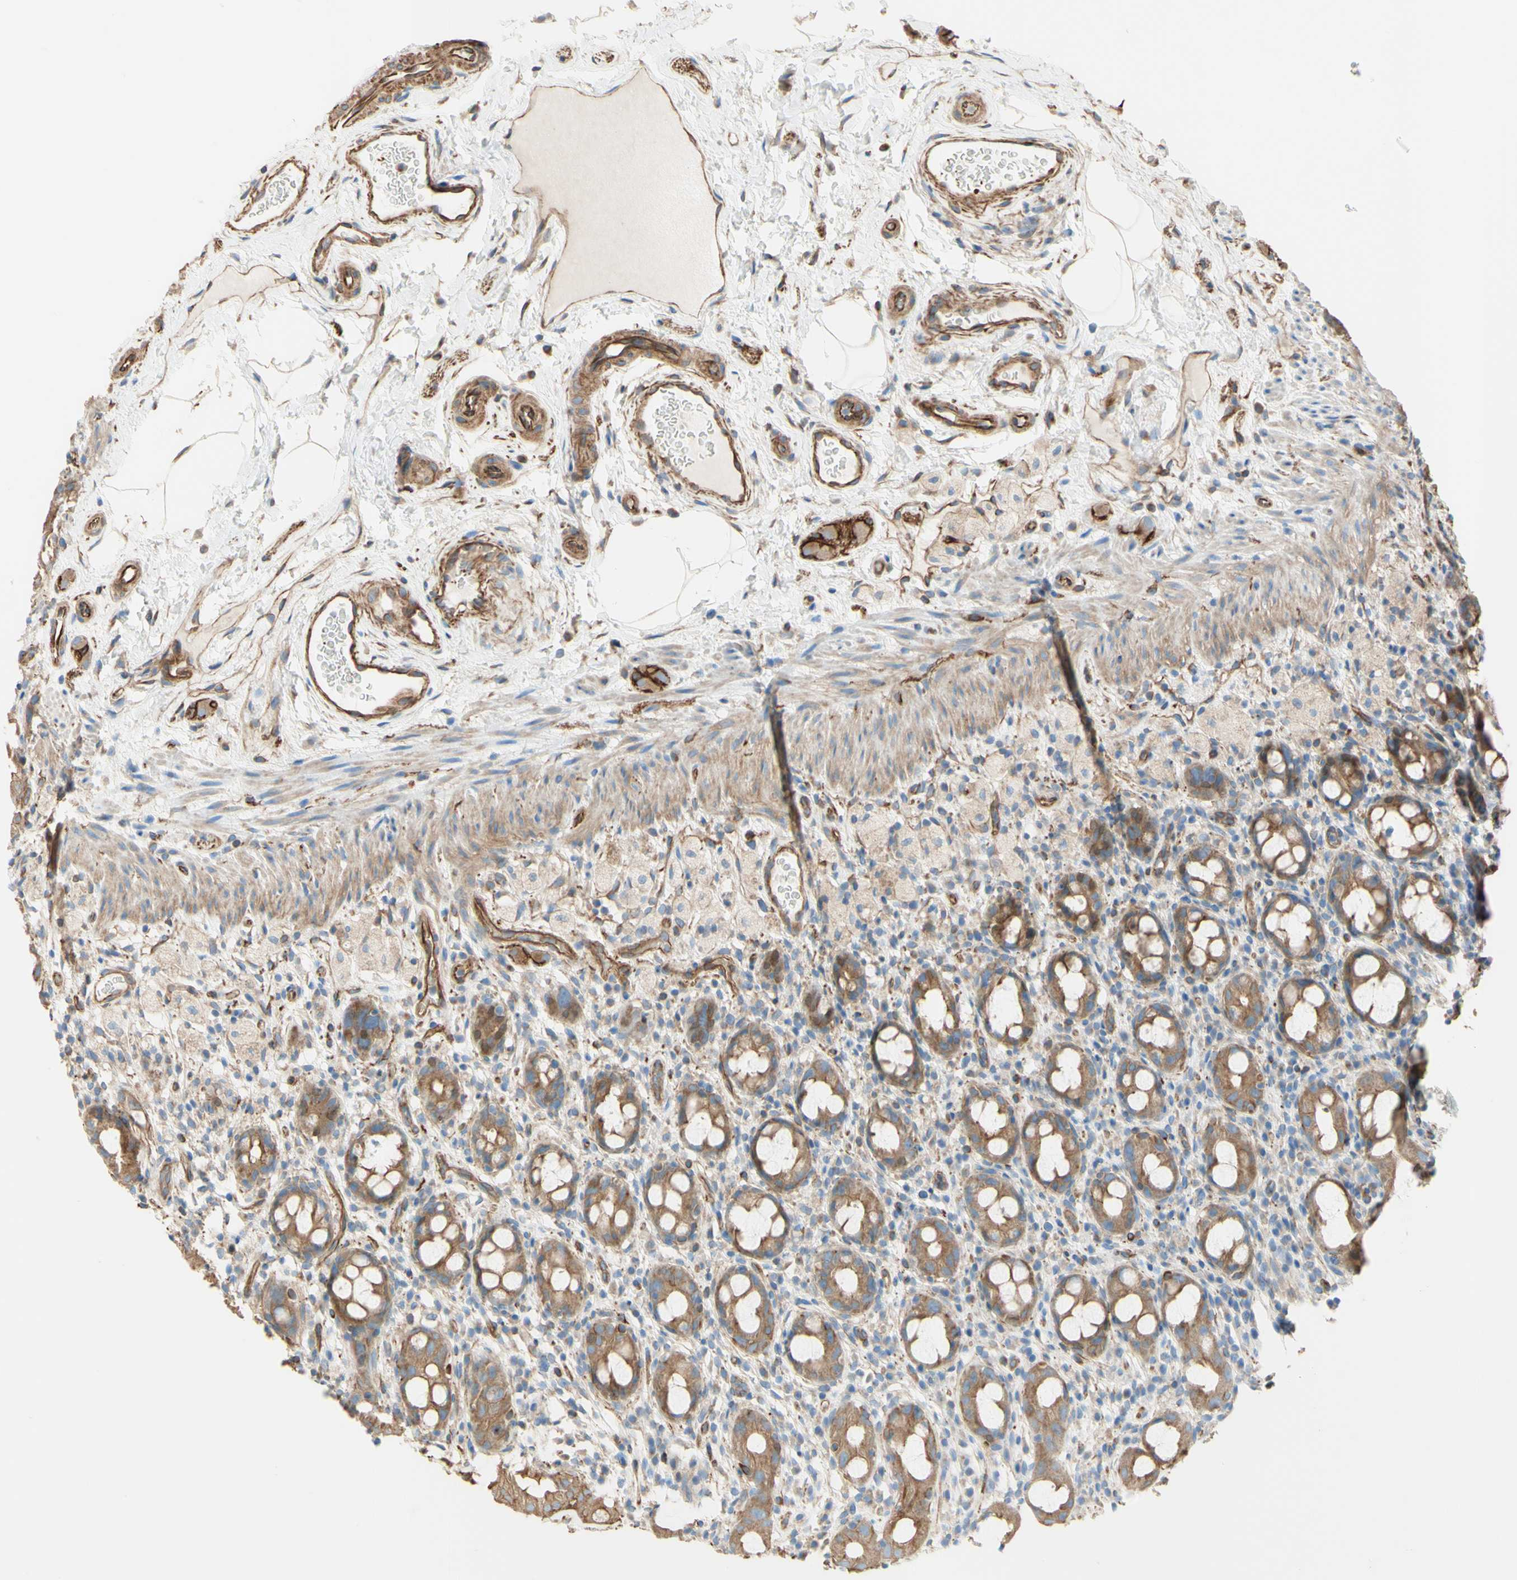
{"staining": {"intensity": "strong", "quantity": ">75%", "location": "cytoplasmic/membranous"}, "tissue": "rectum", "cell_type": "Glandular cells", "image_type": "normal", "snomed": [{"axis": "morphology", "description": "Normal tissue, NOS"}, {"axis": "topography", "description": "Rectum"}], "caption": "Brown immunohistochemical staining in unremarkable rectum reveals strong cytoplasmic/membranous expression in about >75% of glandular cells. Using DAB (3,3'-diaminobenzidine) (brown) and hematoxylin (blue) stains, captured at high magnification using brightfield microscopy.", "gene": "ENDOD1", "patient": {"sex": "male", "age": 44}}